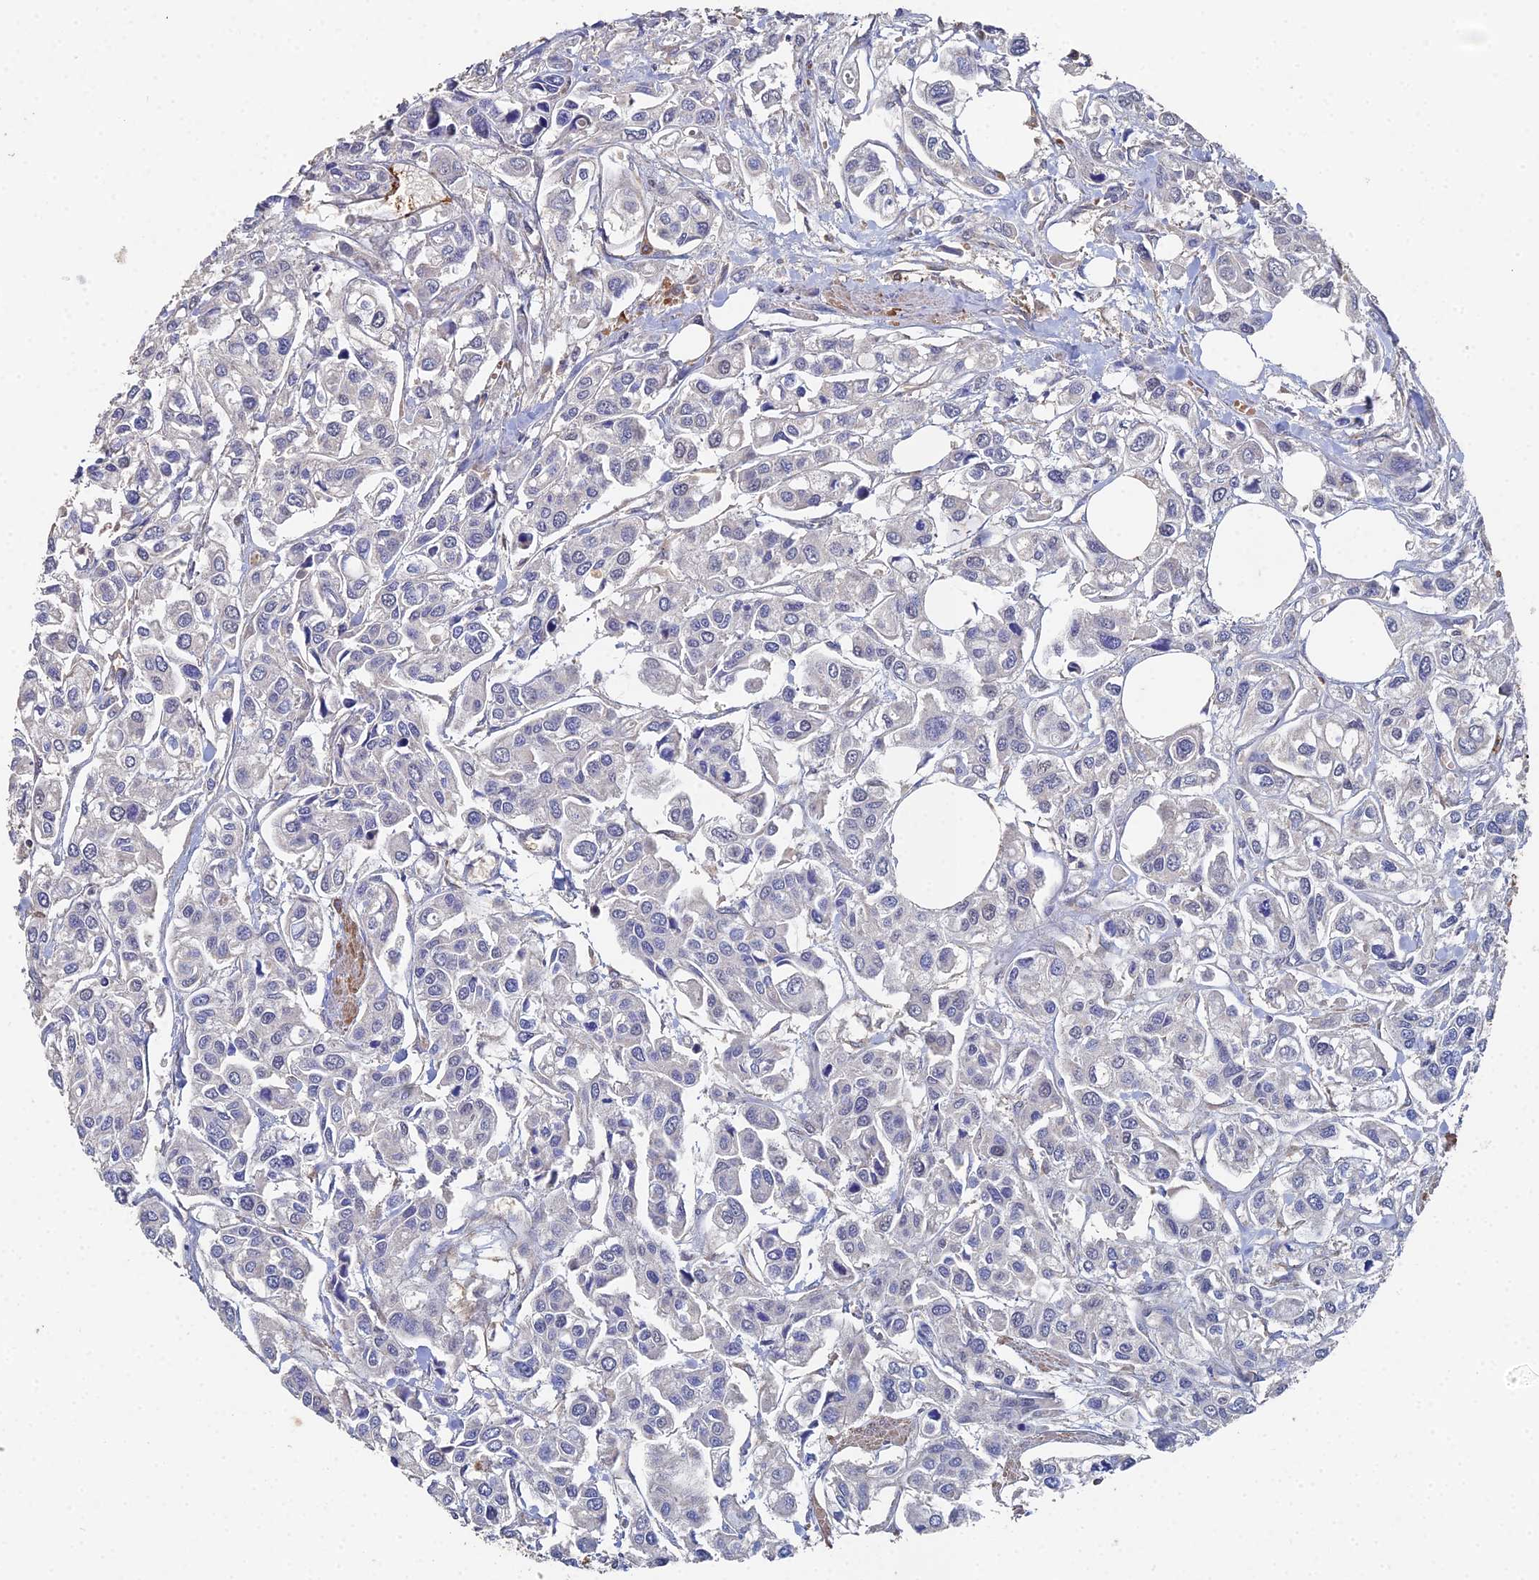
{"staining": {"intensity": "negative", "quantity": "none", "location": "none"}, "tissue": "urothelial cancer", "cell_type": "Tumor cells", "image_type": "cancer", "snomed": [{"axis": "morphology", "description": "Urothelial carcinoma, High grade"}, {"axis": "topography", "description": "Urinary bladder"}], "caption": "Immunohistochemistry of urothelial cancer reveals no staining in tumor cells.", "gene": "SPANXN4", "patient": {"sex": "male", "age": 67}}